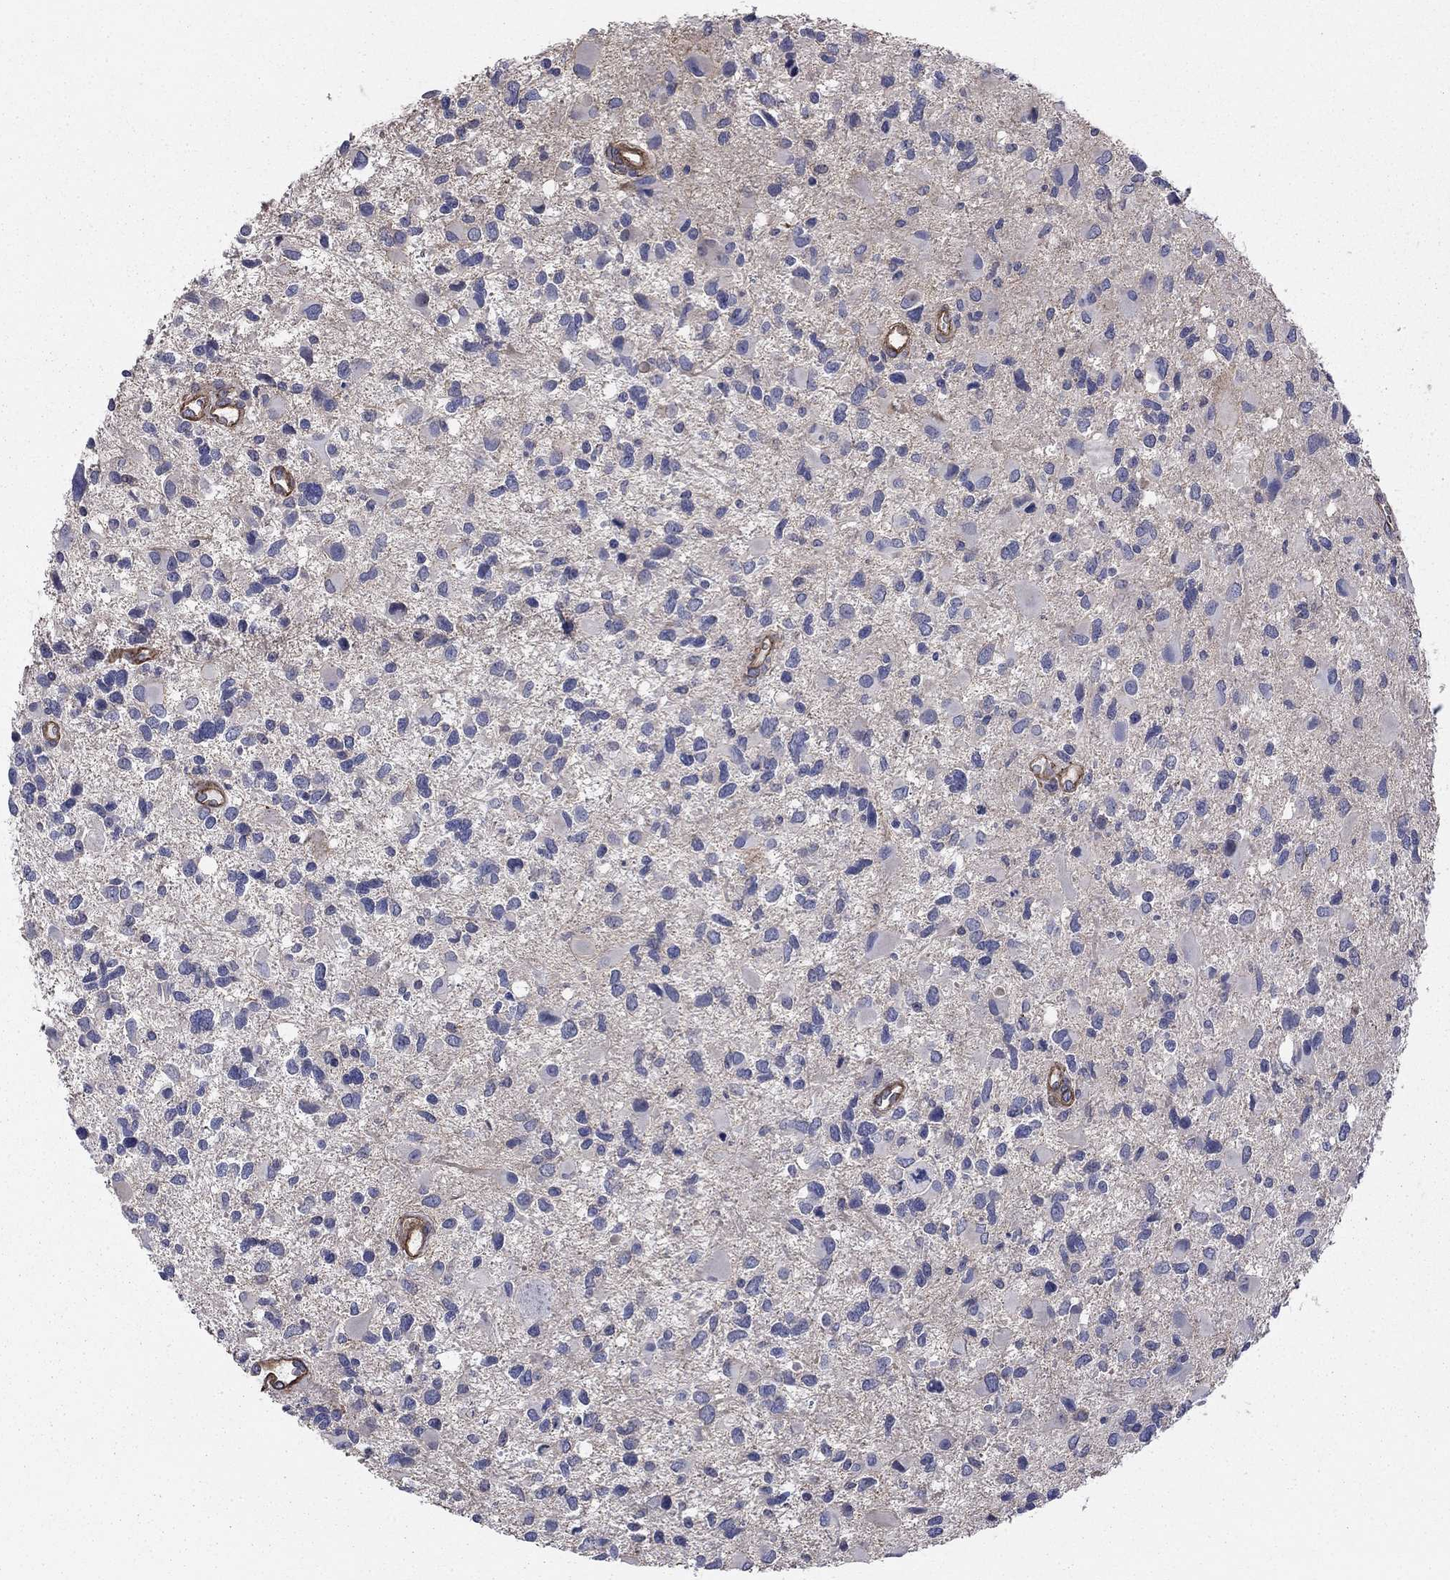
{"staining": {"intensity": "negative", "quantity": "none", "location": "none"}, "tissue": "glioma", "cell_type": "Tumor cells", "image_type": "cancer", "snomed": [{"axis": "morphology", "description": "Glioma, malignant, Low grade"}, {"axis": "topography", "description": "Brain"}], "caption": "Immunohistochemistry image of neoplastic tissue: human malignant low-grade glioma stained with DAB (3,3'-diaminobenzidine) exhibits no significant protein staining in tumor cells.", "gene": "TCHH", "patient": {"sex": "female", "age": 32}}